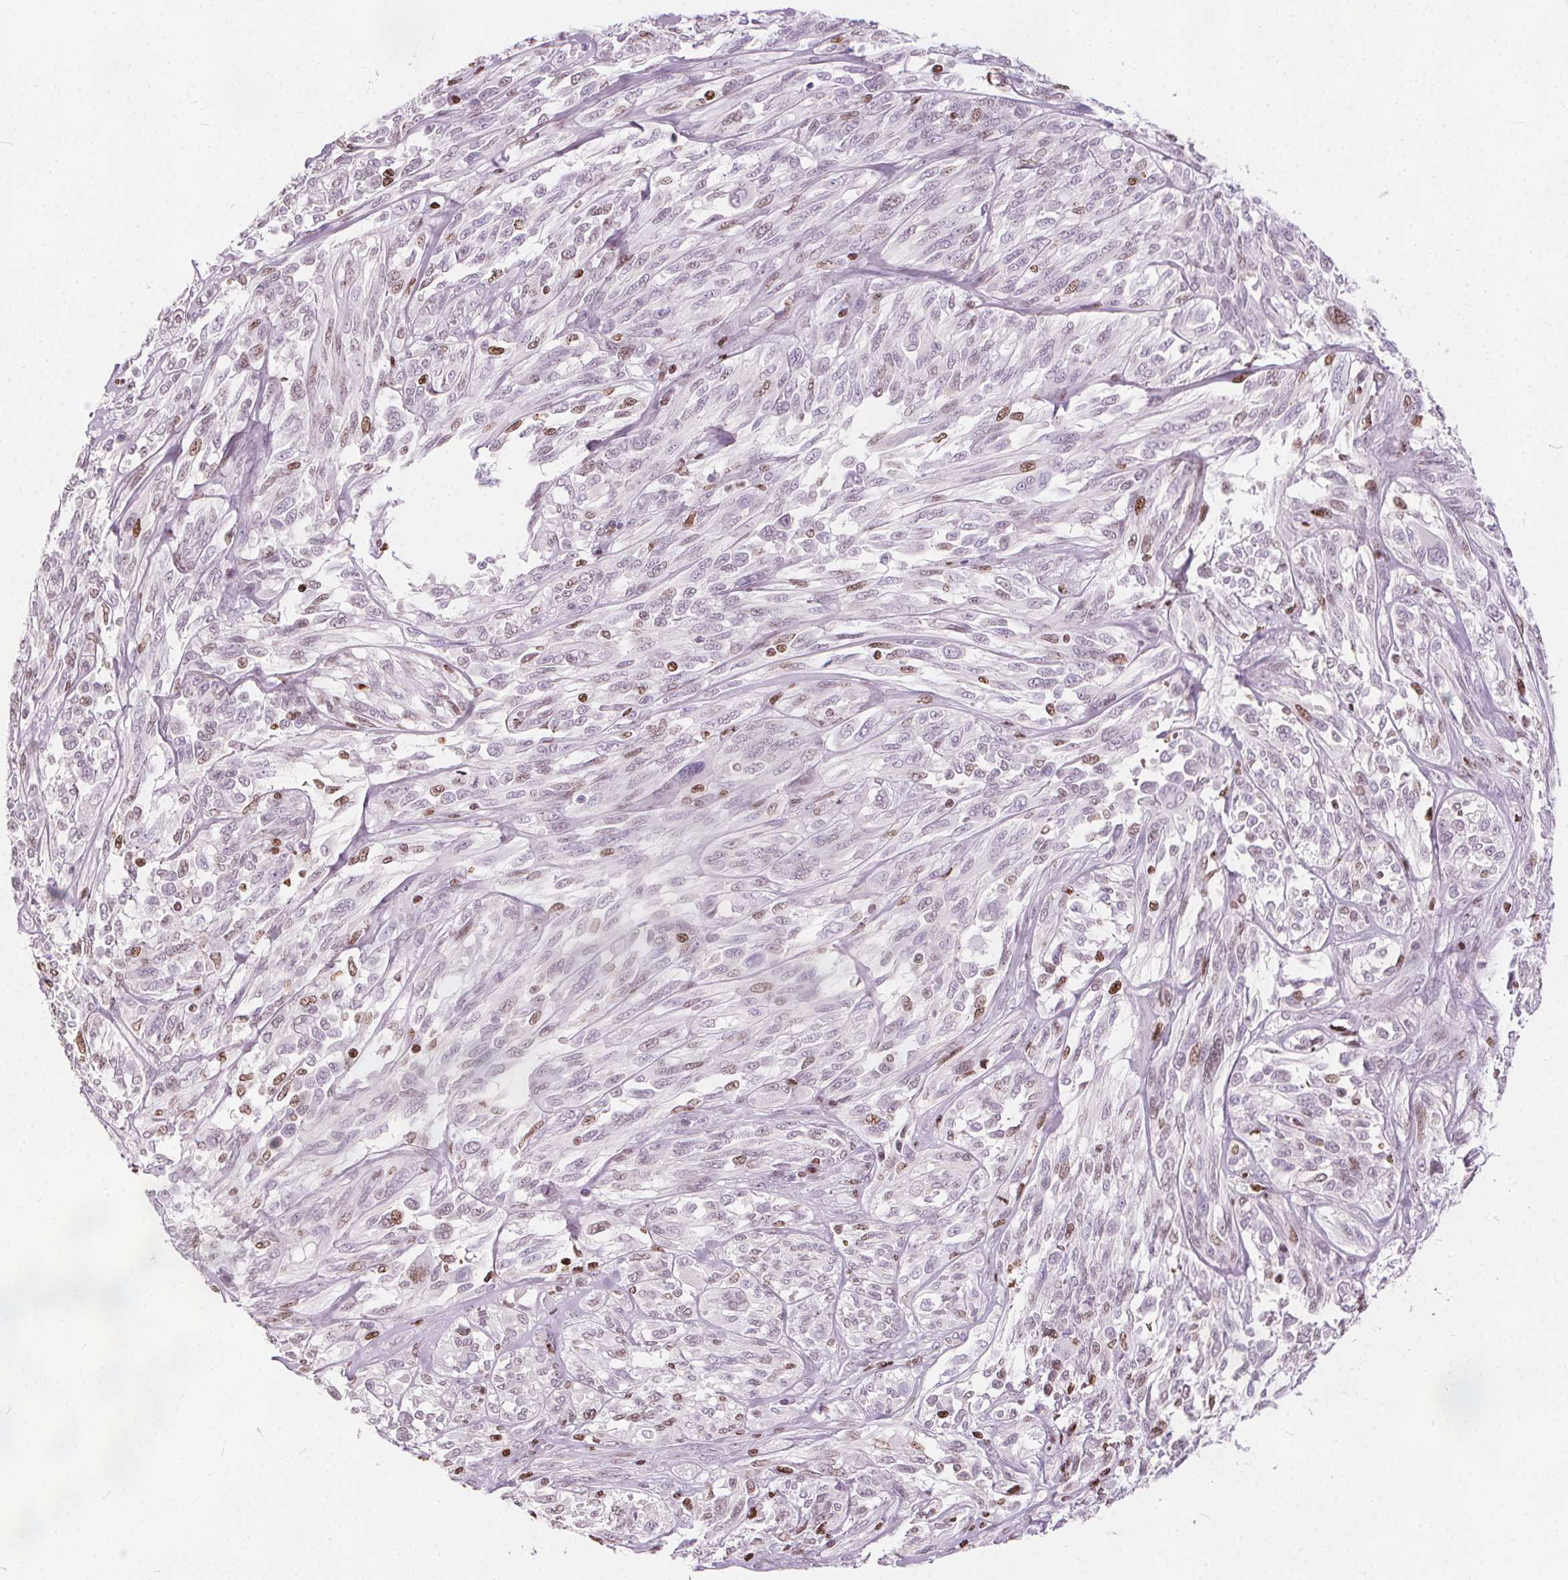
{"staining": {"intensity": "negative", "quantity": "none", "location": "none"}, "tissue": "melanoma", "cell_type": "Tumor cells", "image_type": "cancer", "snomed": [{"axis": "morphology", "description": "Malignant melanoma, NOS"}, {"axis": "topography", "description": "Skin"}], "caption": "DAB immunohistochemical staining of human melanoma shows no significant positivity in tumor cells.", "gene": "ISLR2", "patient": {"sex": "female", "age": 91}}